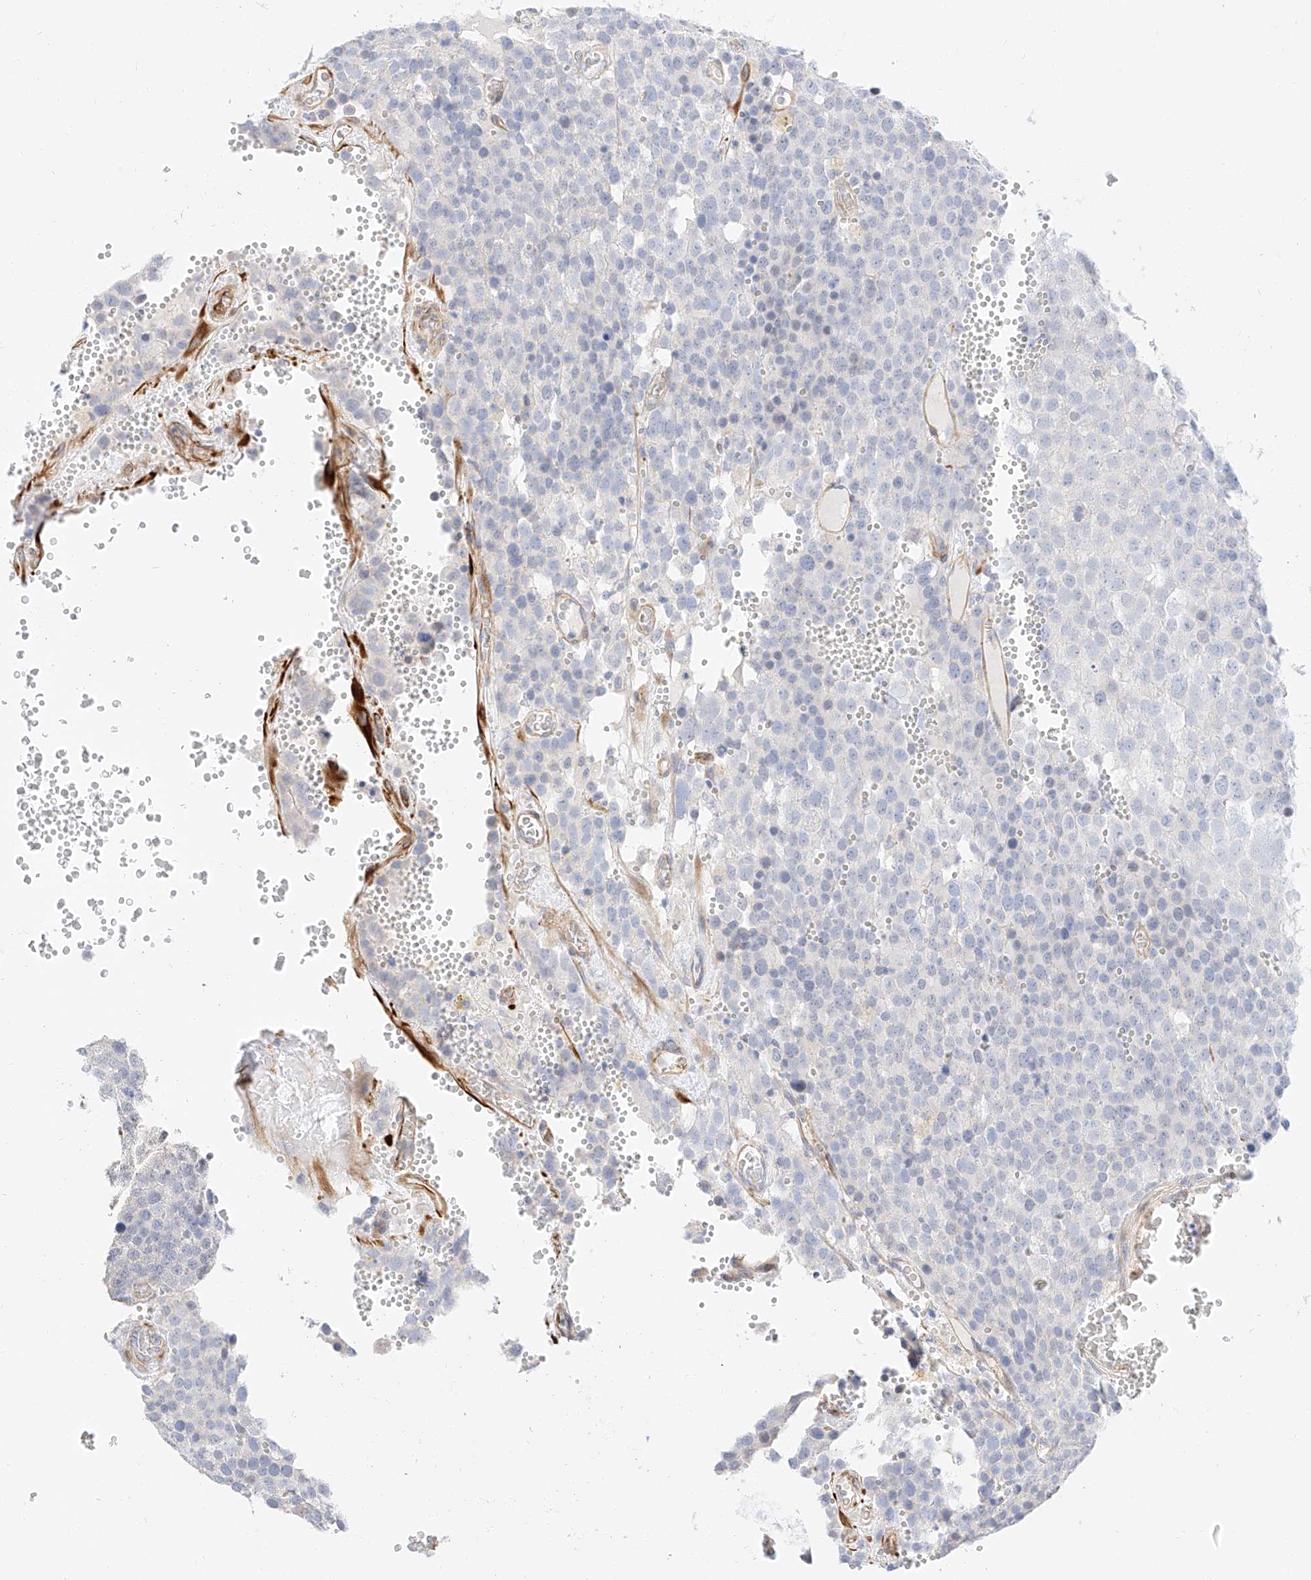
{"staining": {"intensity": "negative", "quantity": "none", "location": "none"}, "tissue": "testis cancer", "cell_type": "Tumor cells", "image_type": "cancer", "snomed": [{"axis": "morphology", "description": "Seminoma, NOS"}, {"axis": "topography", "description": "Testis"}], "caption": "Immunohistochemistry of testis seminoma exhibits no expression in tumor cells.", "gene": "CDCP2", "patient": {"sex": "male", "age": 71}}